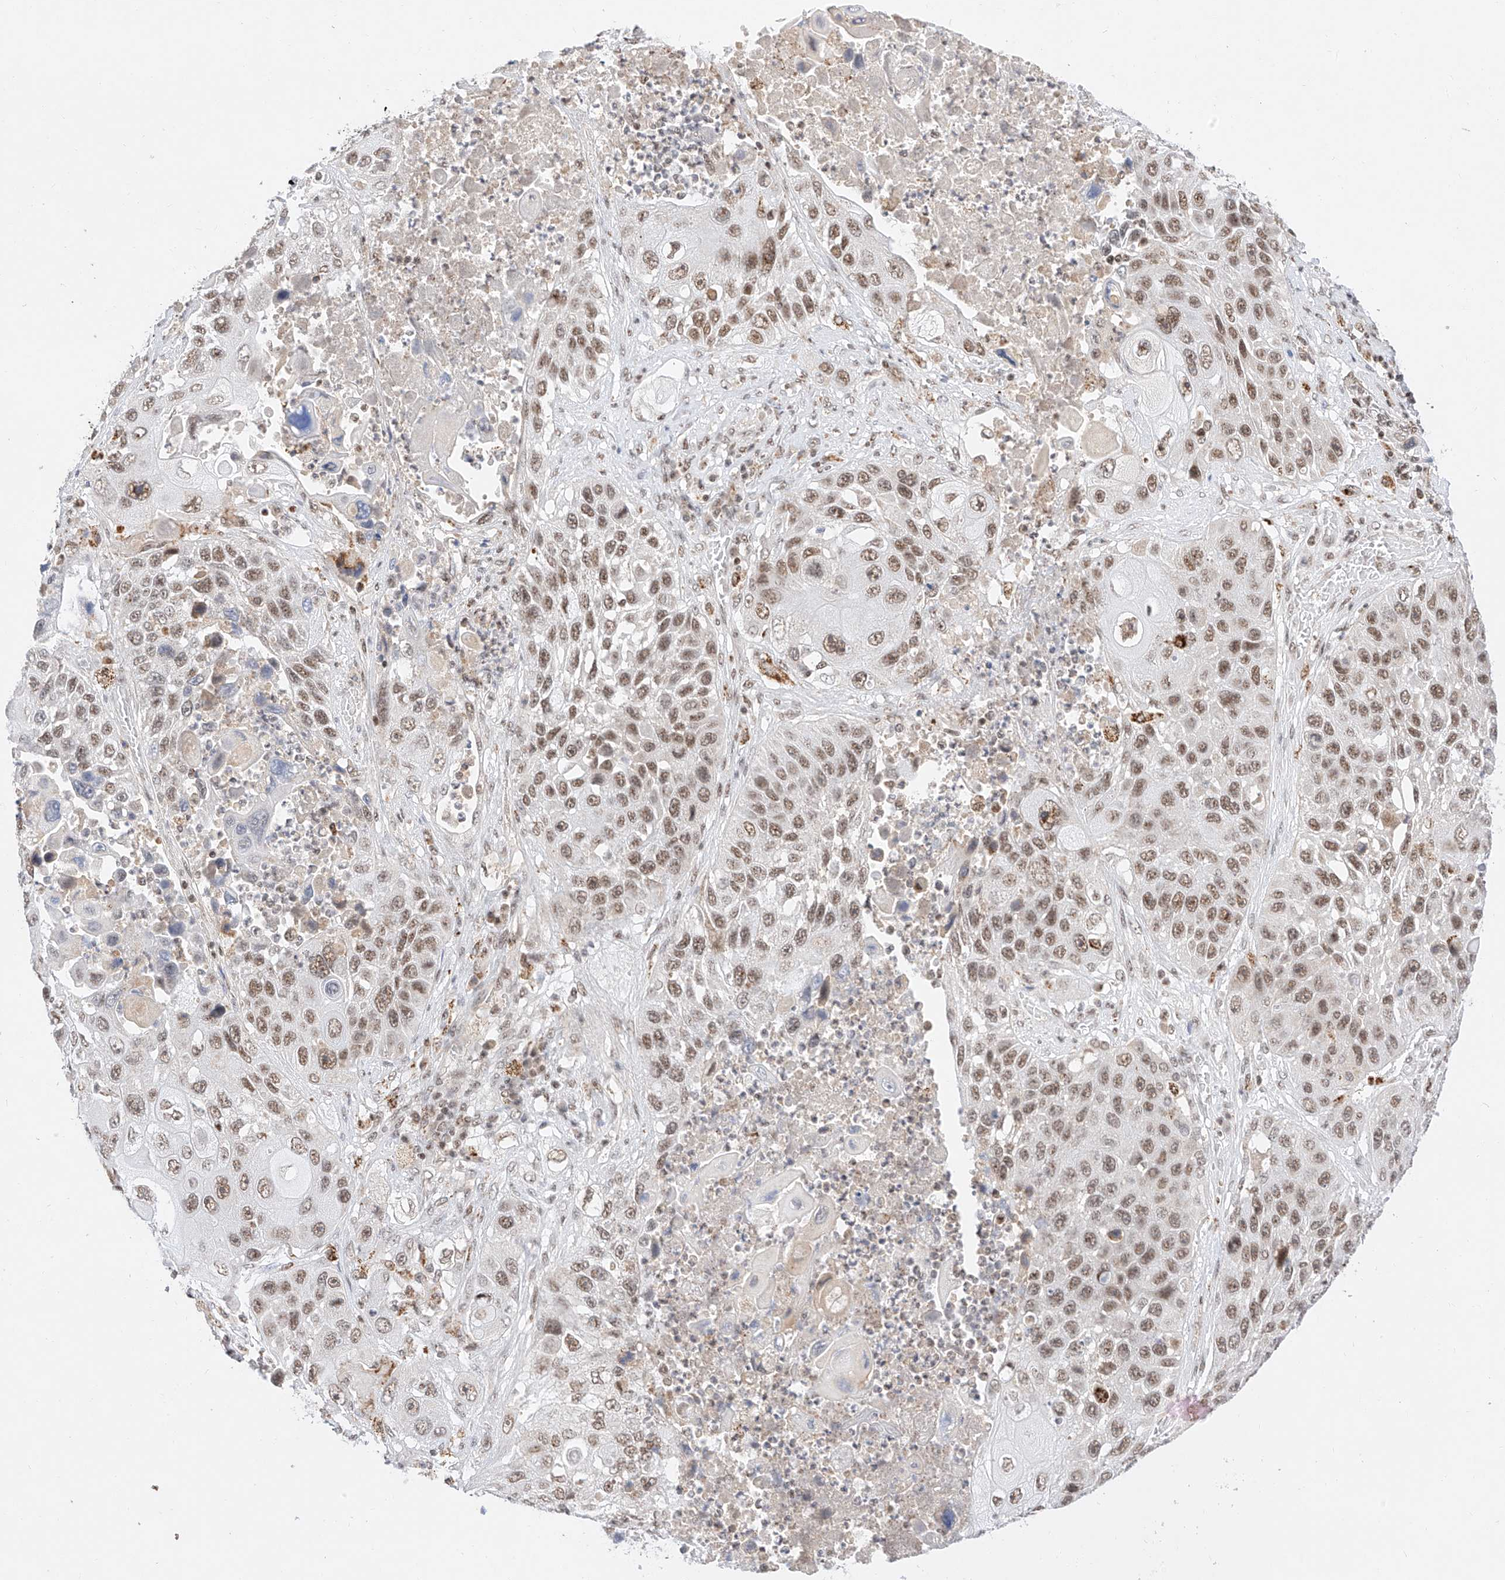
{"staining": {"intensity": "moderate", "quantity": ">75%", "location": "nuclear"}, "tissue": "lung cancer", "cell_type": "Tumor cells", "image_type": "cancer", "snomed": [{"axis": "morphology", "description": "Squamous cell carcinoma, NOS"}, {"axis": "topography", "description": "Lung"}], "caption": "Protein staining by IHC shows moderate nuclear positivity in about >75% of tumor cells in lung cancer (squamous cell carcinoma).", "gene": "NRF1", "patient": {"sex": "male", "age": 61}}